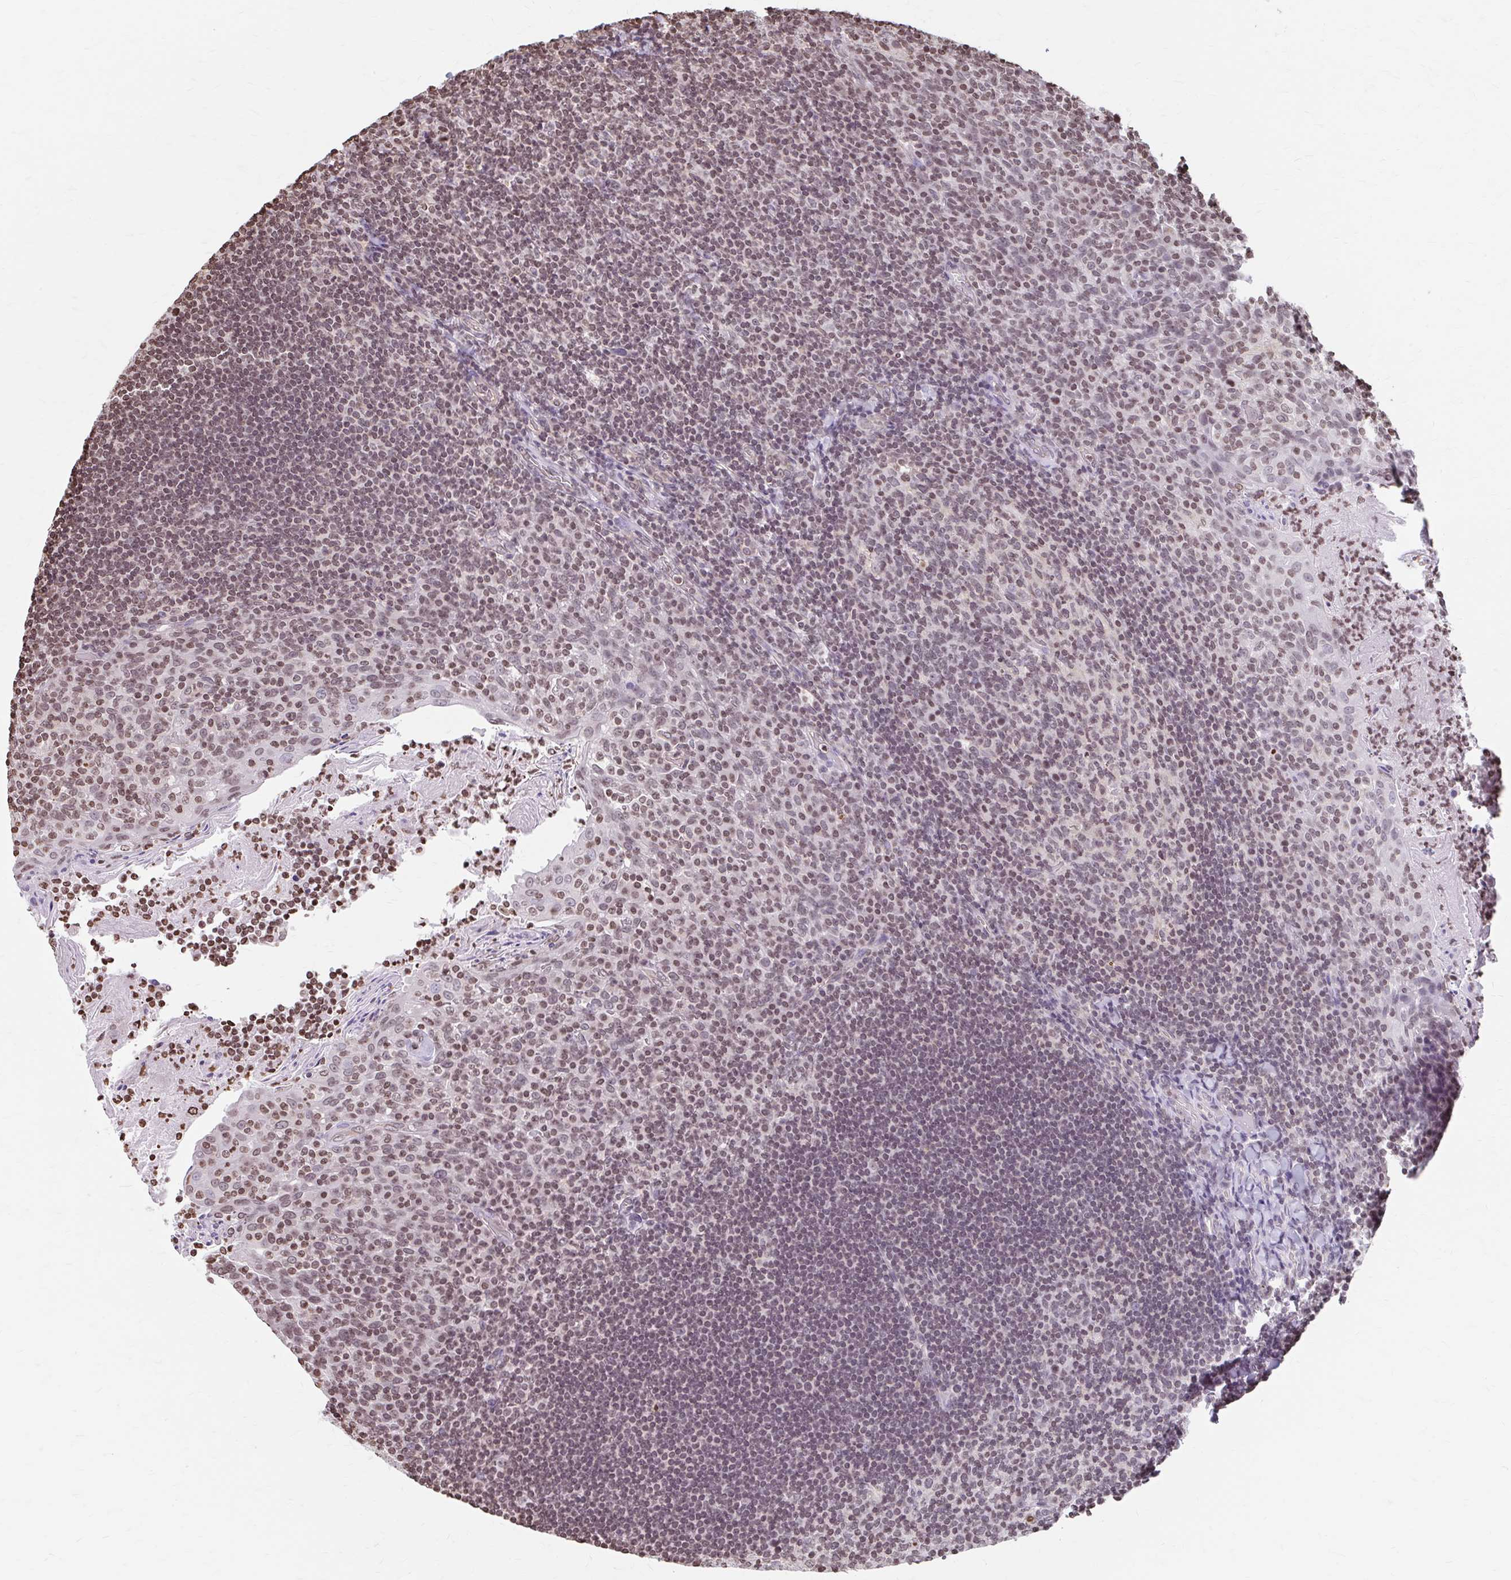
{"staining": {"intensity": "moderate", "quantity": "25%-75%", "location": "nuclear"}, "tissue": "tonsil", "cell_type": "Germinal center cells", "image_type": "normal", "snomed": [{"axis": "morphology", "description": "Normal tissue, NOS"}, {"axis": "topography", "description": "Tonsil"}], "caption": "High-power microscopy captured an IHC photomicrograph of unremarkable tonsil, revealing moderate nuclear staining in approximately 25%-75% of germinal center cells. (IHC, brightfield microscopy, high magnification).", "gene": "ORC3", "patient": {"sex": "female", "age": 10}}